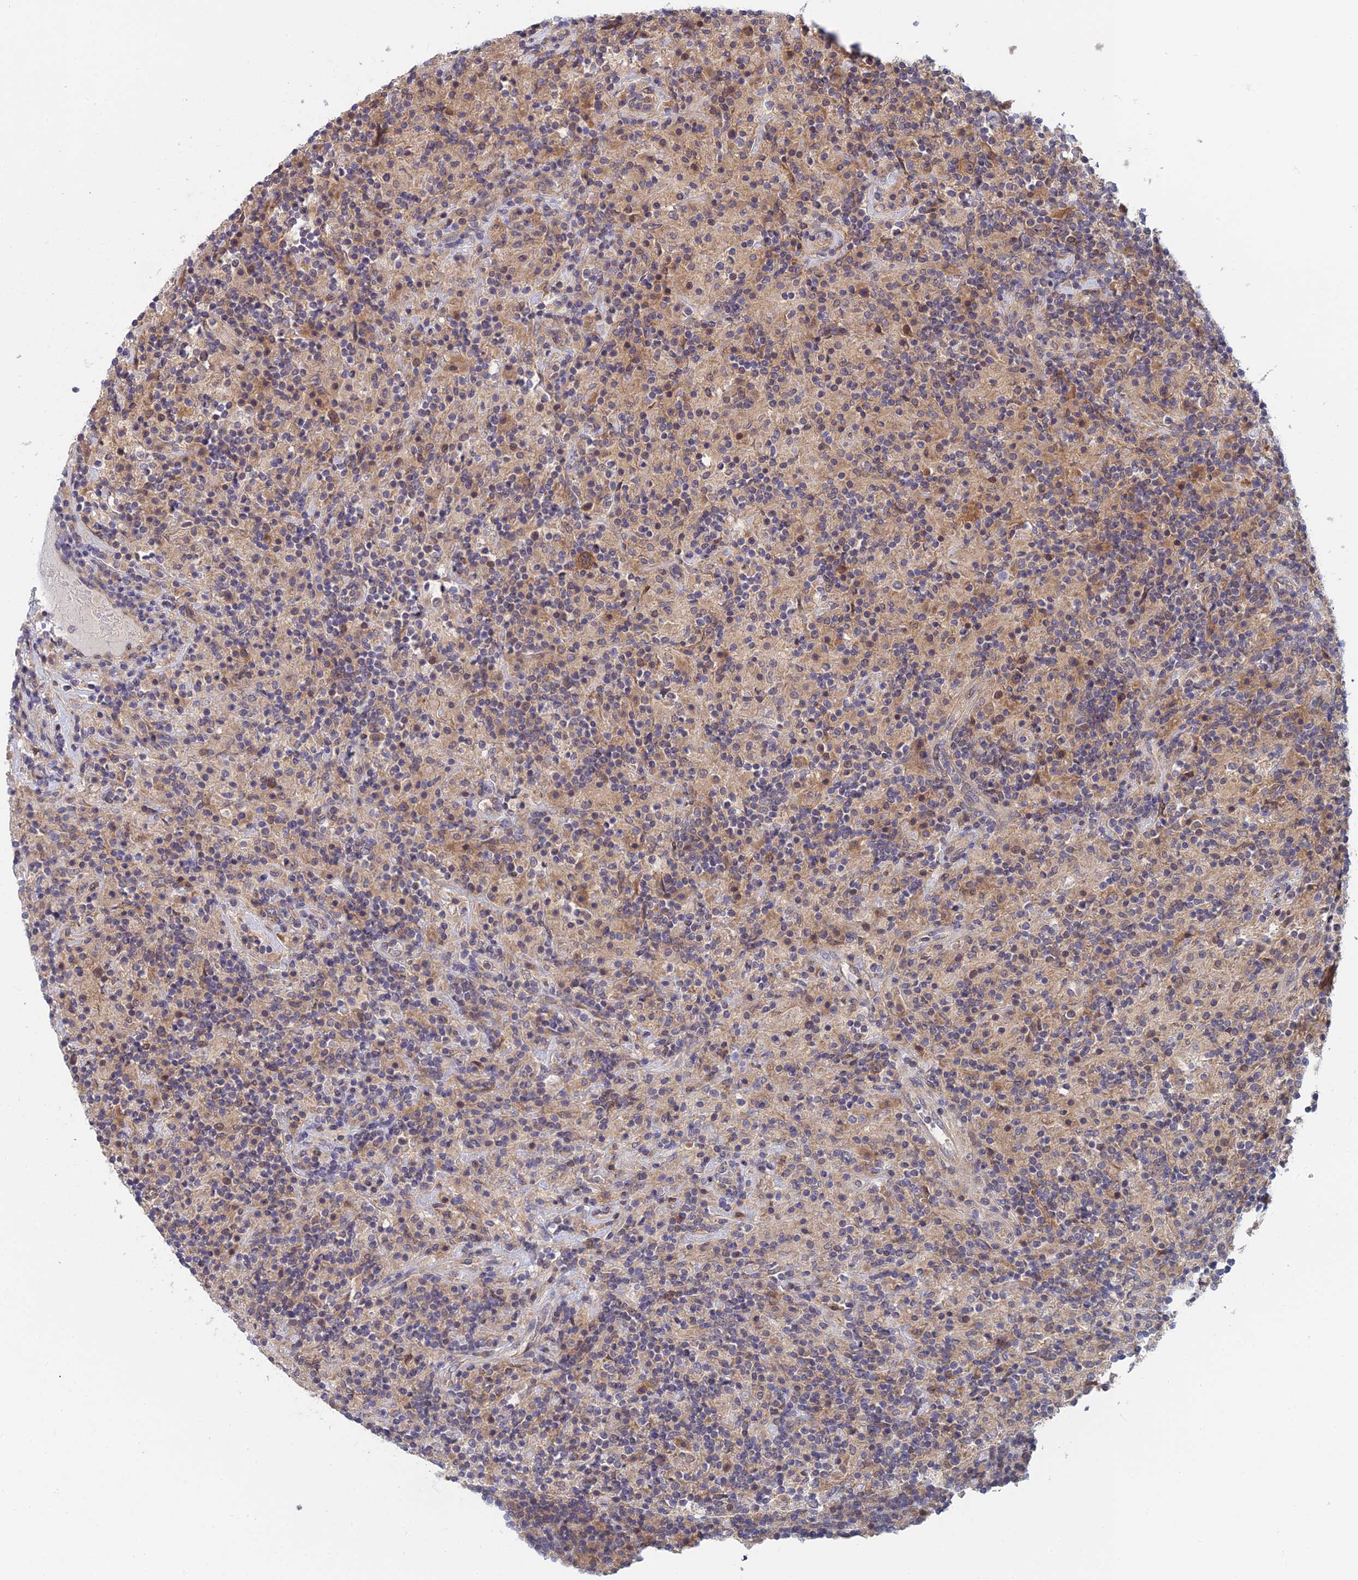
{"staining": {"intensity": "negative", "quantity": "none", "location": "none"}, "tissue": "lymphoma", "cell_type": "Tumor cells", "image_type": "cancer", "snomed": [{"axis": "morphology", "description": "Hodgkin's disease, NOS"}, {"axis": "topography", "description": "Lymph node"}], "caption": "An immunohistochemistry (IHC) image of Hodgkin's disease is shown. There is no staining in tumor cells of Hodgkin's disease.", "gene": "SRA1", "patient": {"sex": "male", "age": 70}}